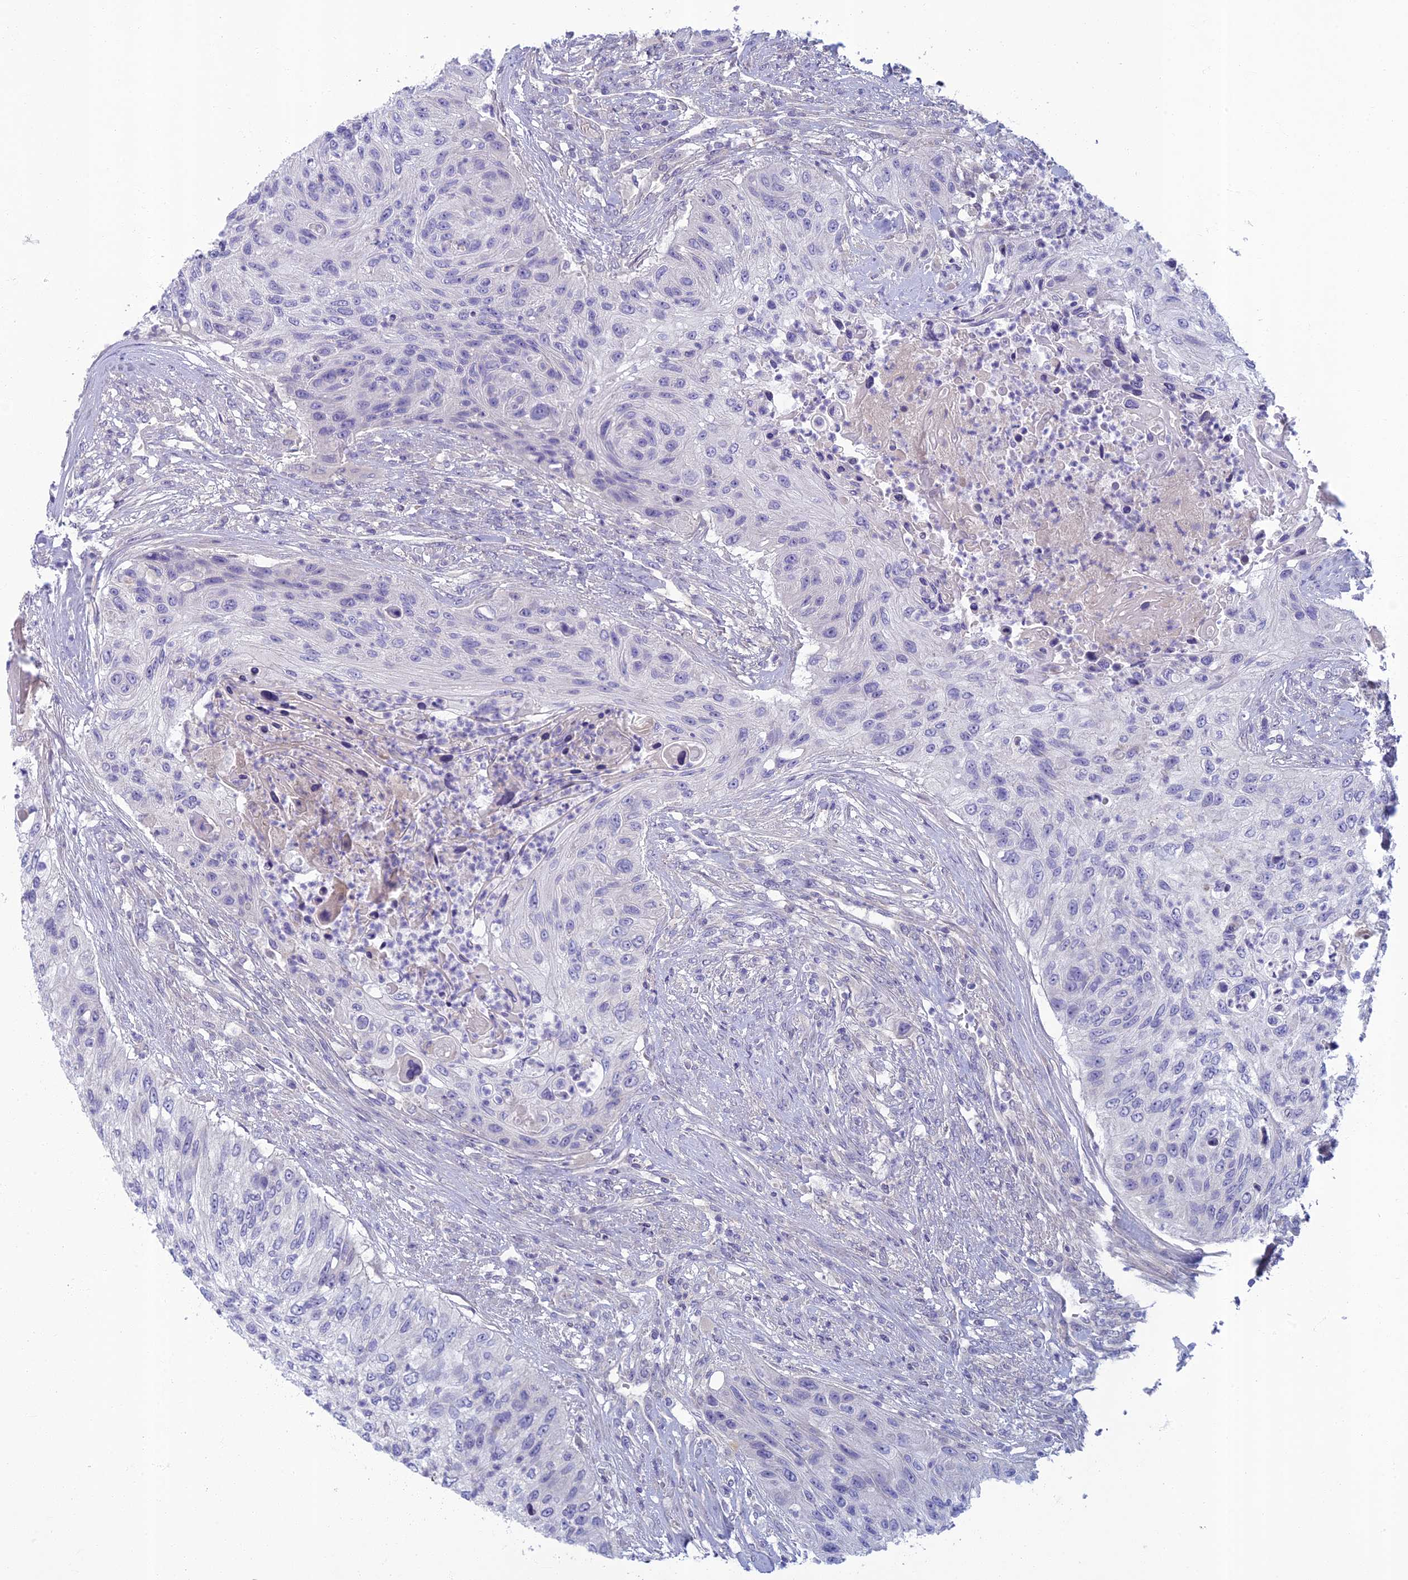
{"staining": {"intensity": "negative", "quantity": "none", "location": "none"}, "tissue": "urothelial cancer", "cell_type": "Tumor cells", "image_type": "cancer", "snomed": [{"axis": "morphology", "description": "Urothelial carcinoma, High grade"}, {"axis": "topography", "description": "Urinary bladder"}], "caption": "This is an immunohistochemistry (IHC) histopathology image of urothelial cancer. There is no positivity in tumor cells.", "gene": "SLC25A41", "patient": {"sex": "female", "age": 60}}